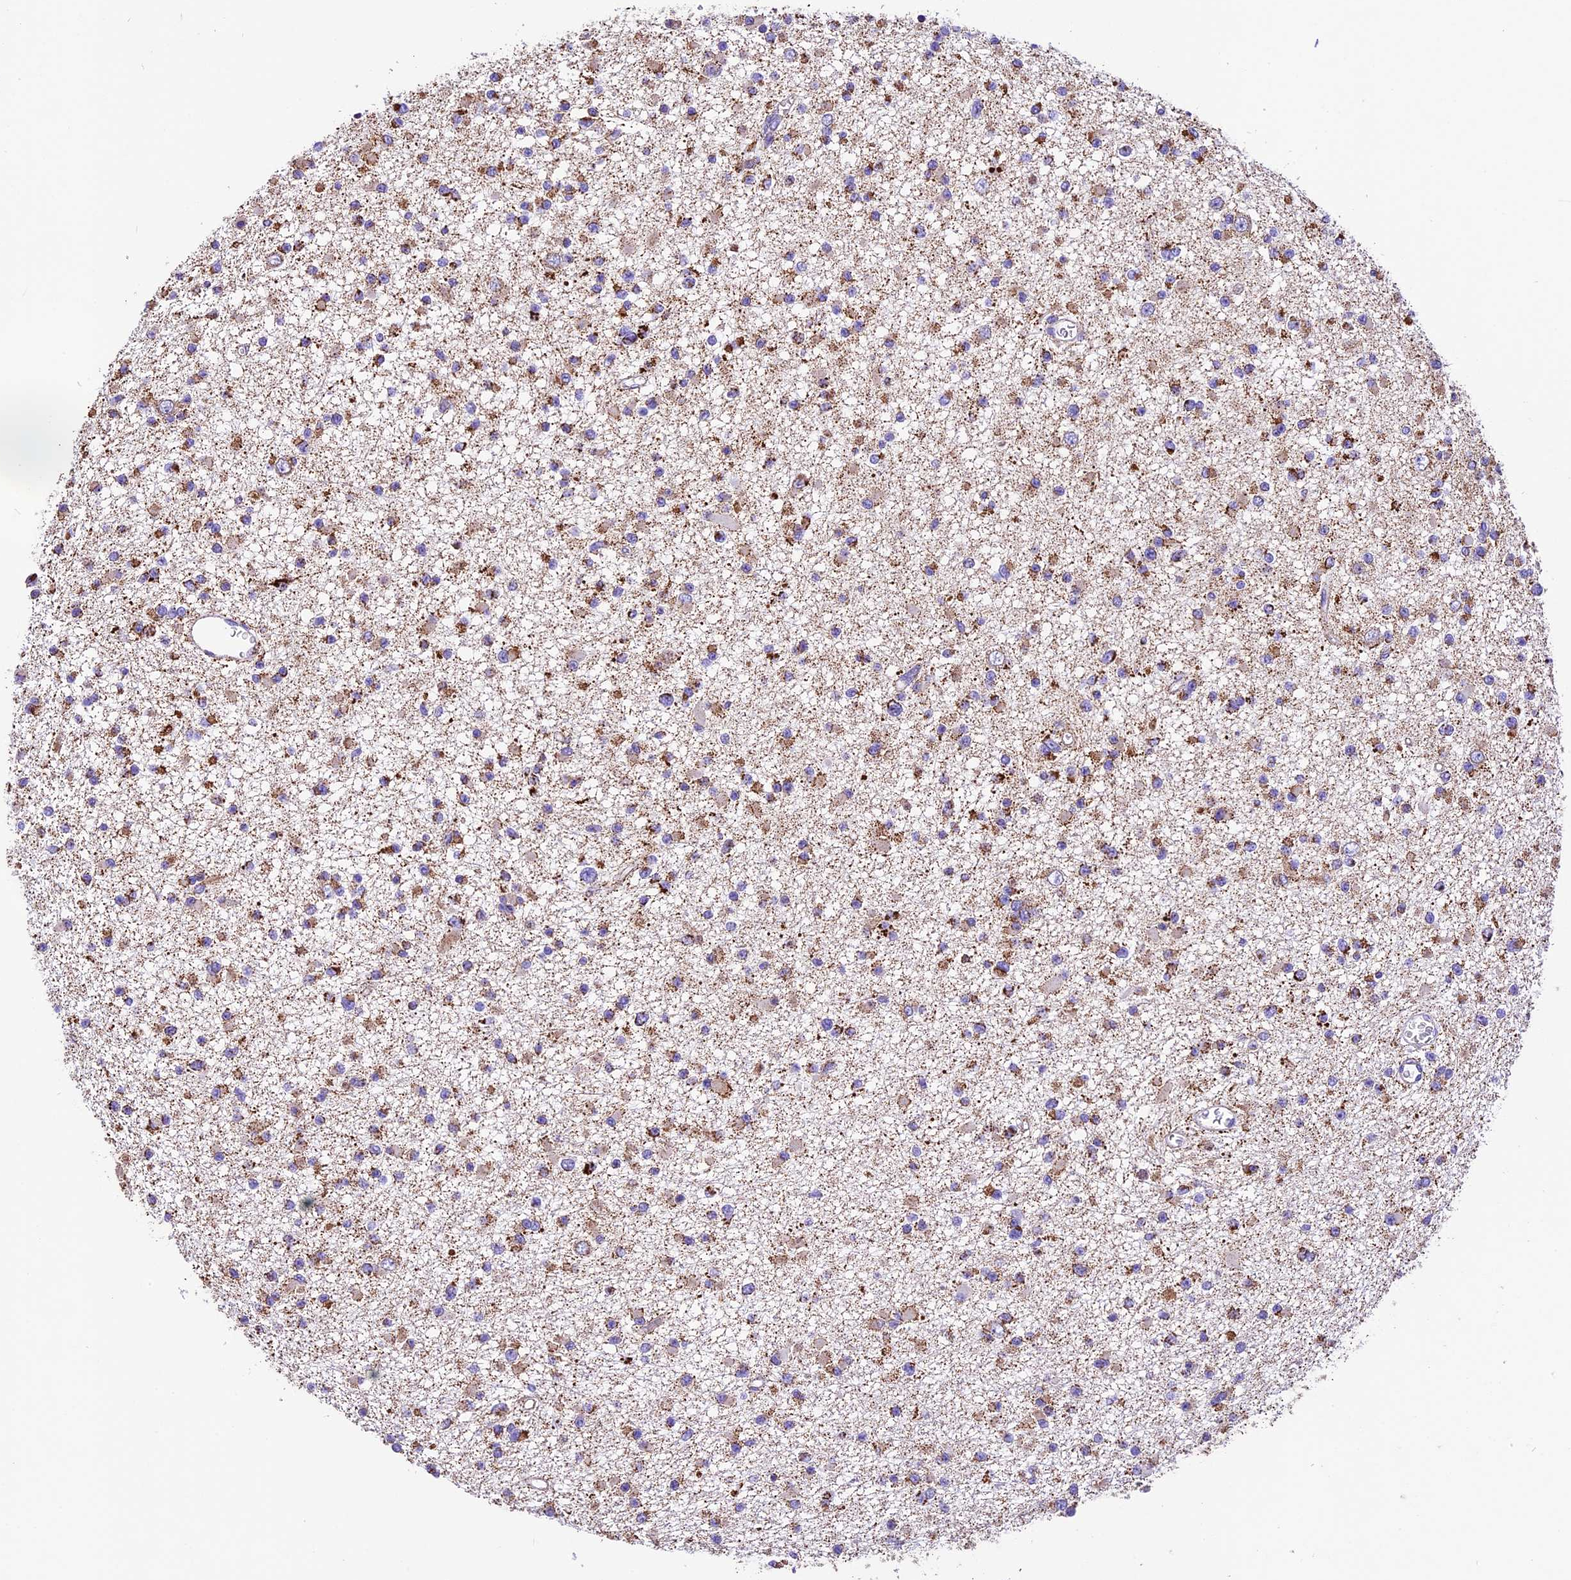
{"staining": {"intensity": "moderate", "quantity": ">75%", "location": "cytoplasmic/membranous"}, "tissue": "glioma", "cell_type": "Tumor cells", "image_type": "cancer", "snomed": [{"axis": "morphology", "description": "Glioma, malignant, Low grade"}, {"axis": "topography", "description": "Brain"}], "caption": "Tumor cells demonstrate moderate cytoplasmic/membranous expression in about >75% of cells in glioma.", "gene": "DCAF5", "patient": {"sex": "female", "age": 22}}